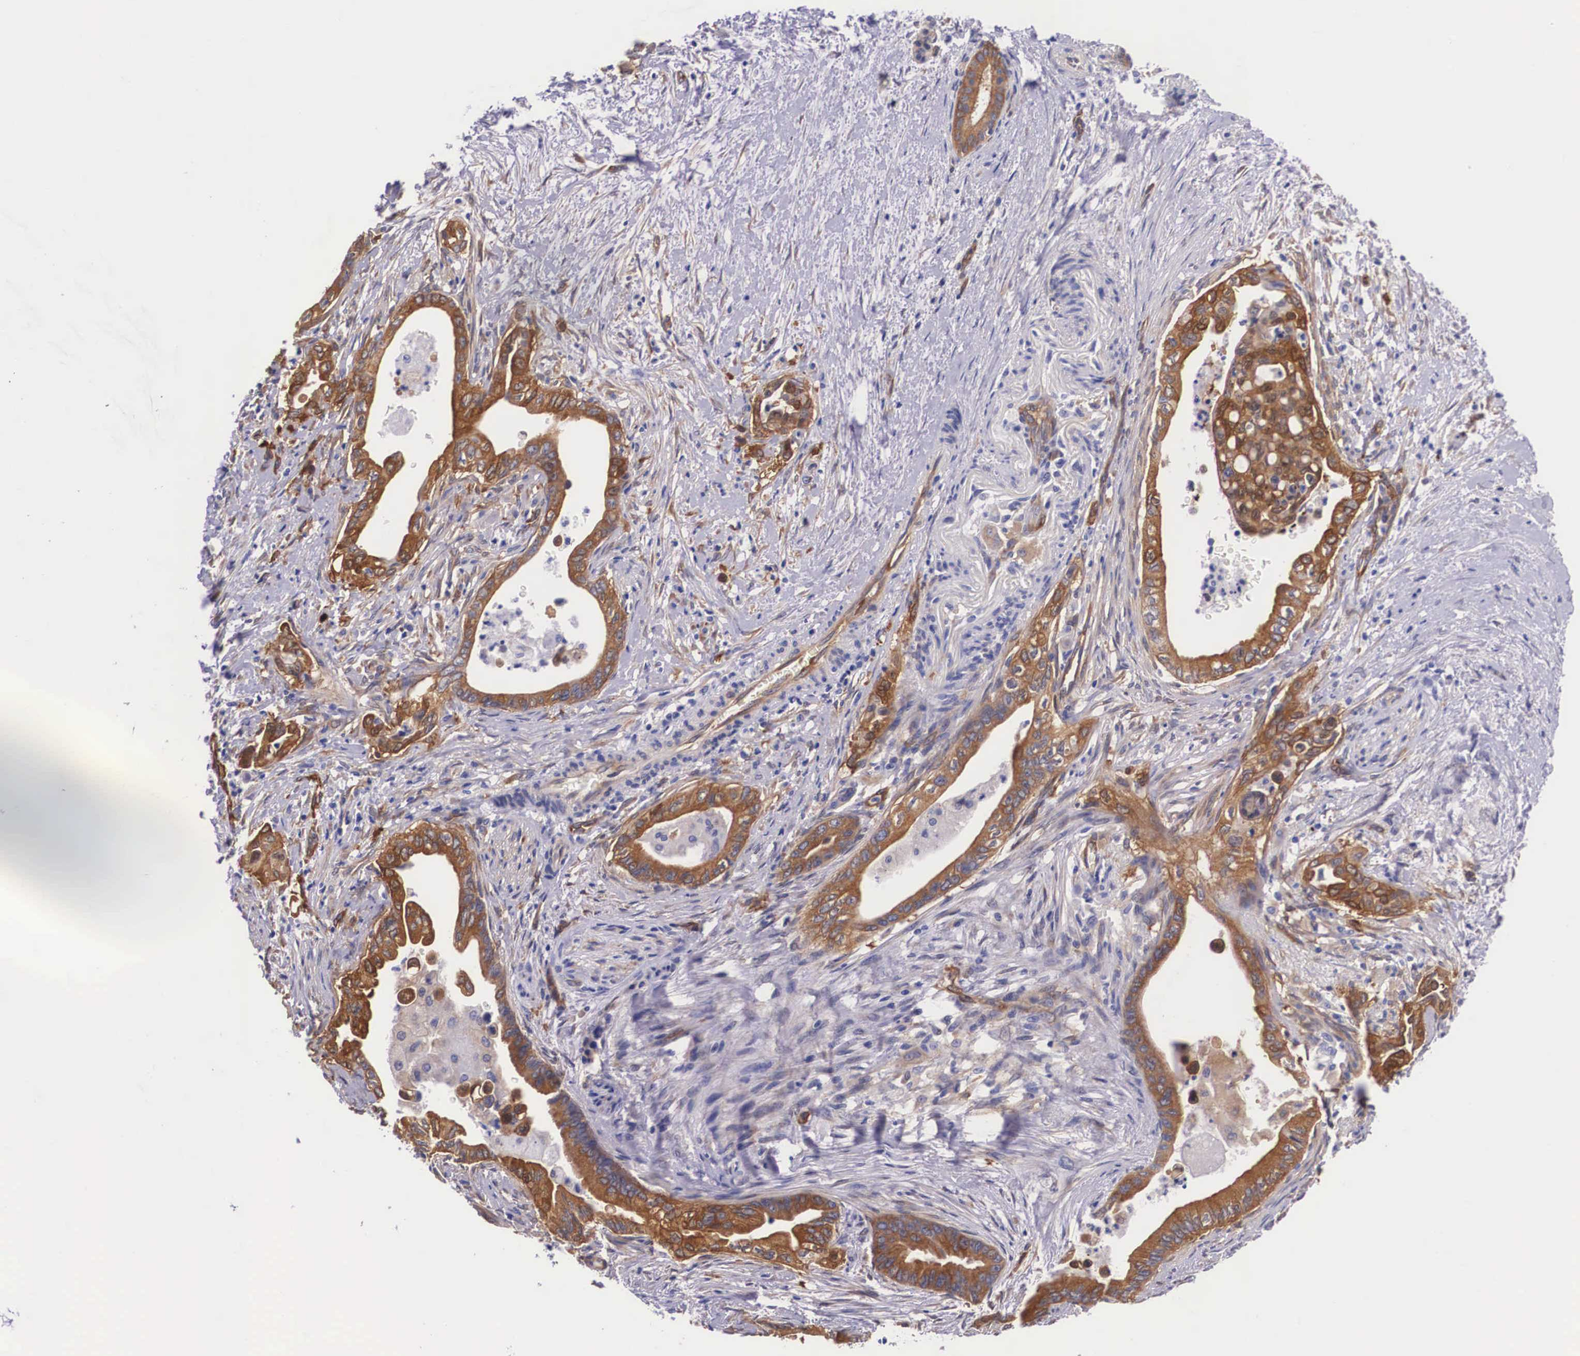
{"staining": {"intensity": "strong", "quantity": ">75%", "location": "cytoplasmic/membranous"}, "tissue": "pancreatic cancer", "cell_type": "Tumor cells", "image_type": "cancer", "snomed": [{"axis": "morphology", "description": "Adenocarcinoma, NOS"}, {"axis": "topography", "description": "Pancreas"}], "caption": "This micrograph shows pancreatic cancer (adenocarcinoma) stained with immunohistochemistry (IHC) to label a protein in brown. The cytoplasmic/membranous of tumor cells show strong positivity for the protein. Nuclei are counter-stained blue.", "gene": "BCAR1", "patient": {"sex": "female", "age": 66}}